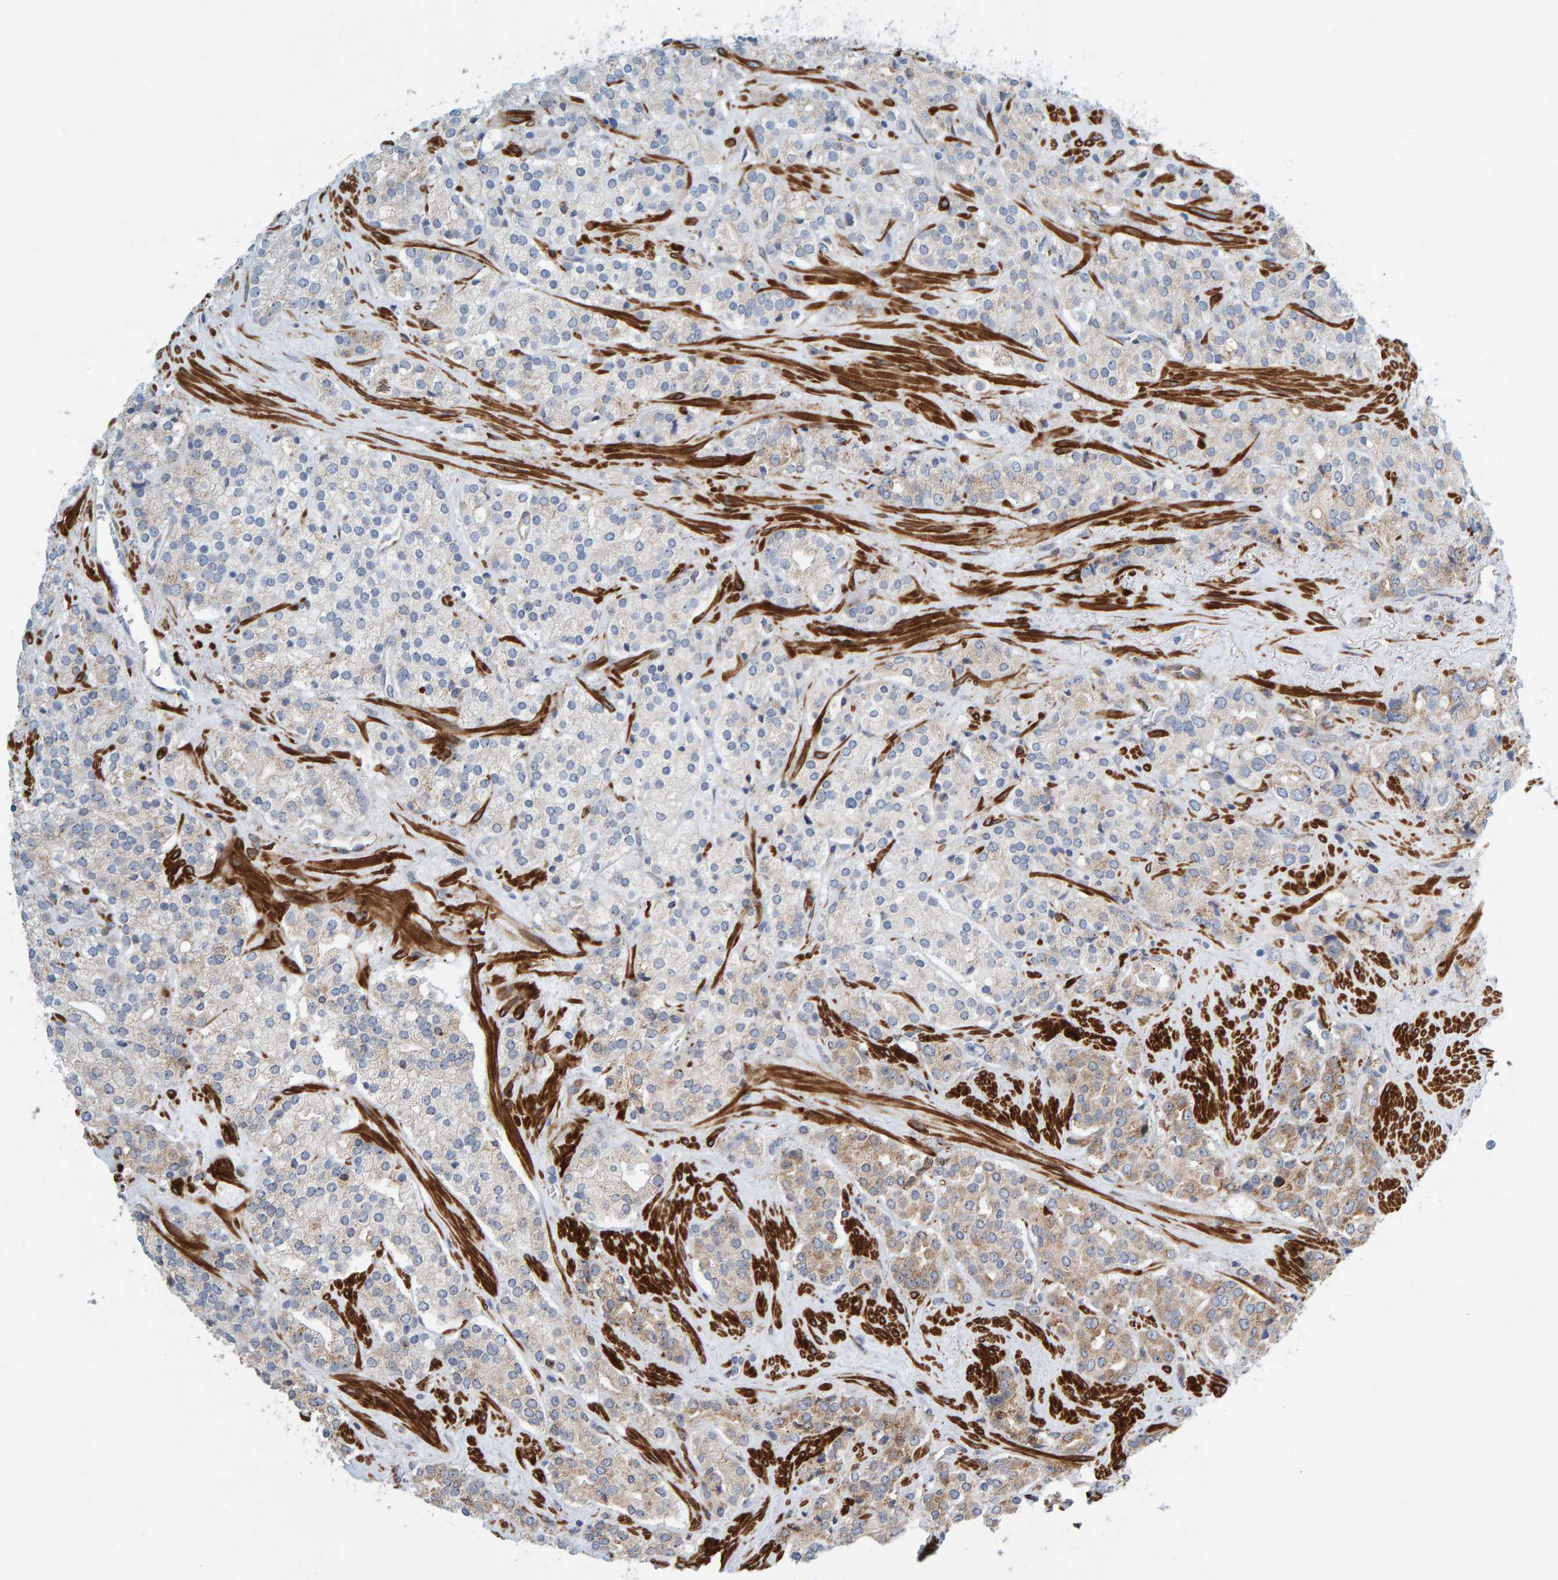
{"staining": {"intensity": "weak", "quantity": "25%-75%", "location": "cytoplasmic/membranous"}, "tissue": "prostate cancer", "cell_type": "Tumor cells", "image_type": "cancer", "snomed": [{"axis": "morphology", "description": "Adenocarcinoma, High grade"}, {"axis": "topography", "description": "Prostate"}], "caption": "Protein expression analysis of prostate high-grade adenocarcinoma exhibits weak cytoplasmic/membranous expression in approximately 25%-75% of tumor cells. The staining is performed using DAB (3,3'-diaminobenzidine) brown chromogen to label protein expression. The nuclei are counter-stained blue using hematoxylin.", "gene": "MMP16", "patient": {"sex": "male", "age": 71}}